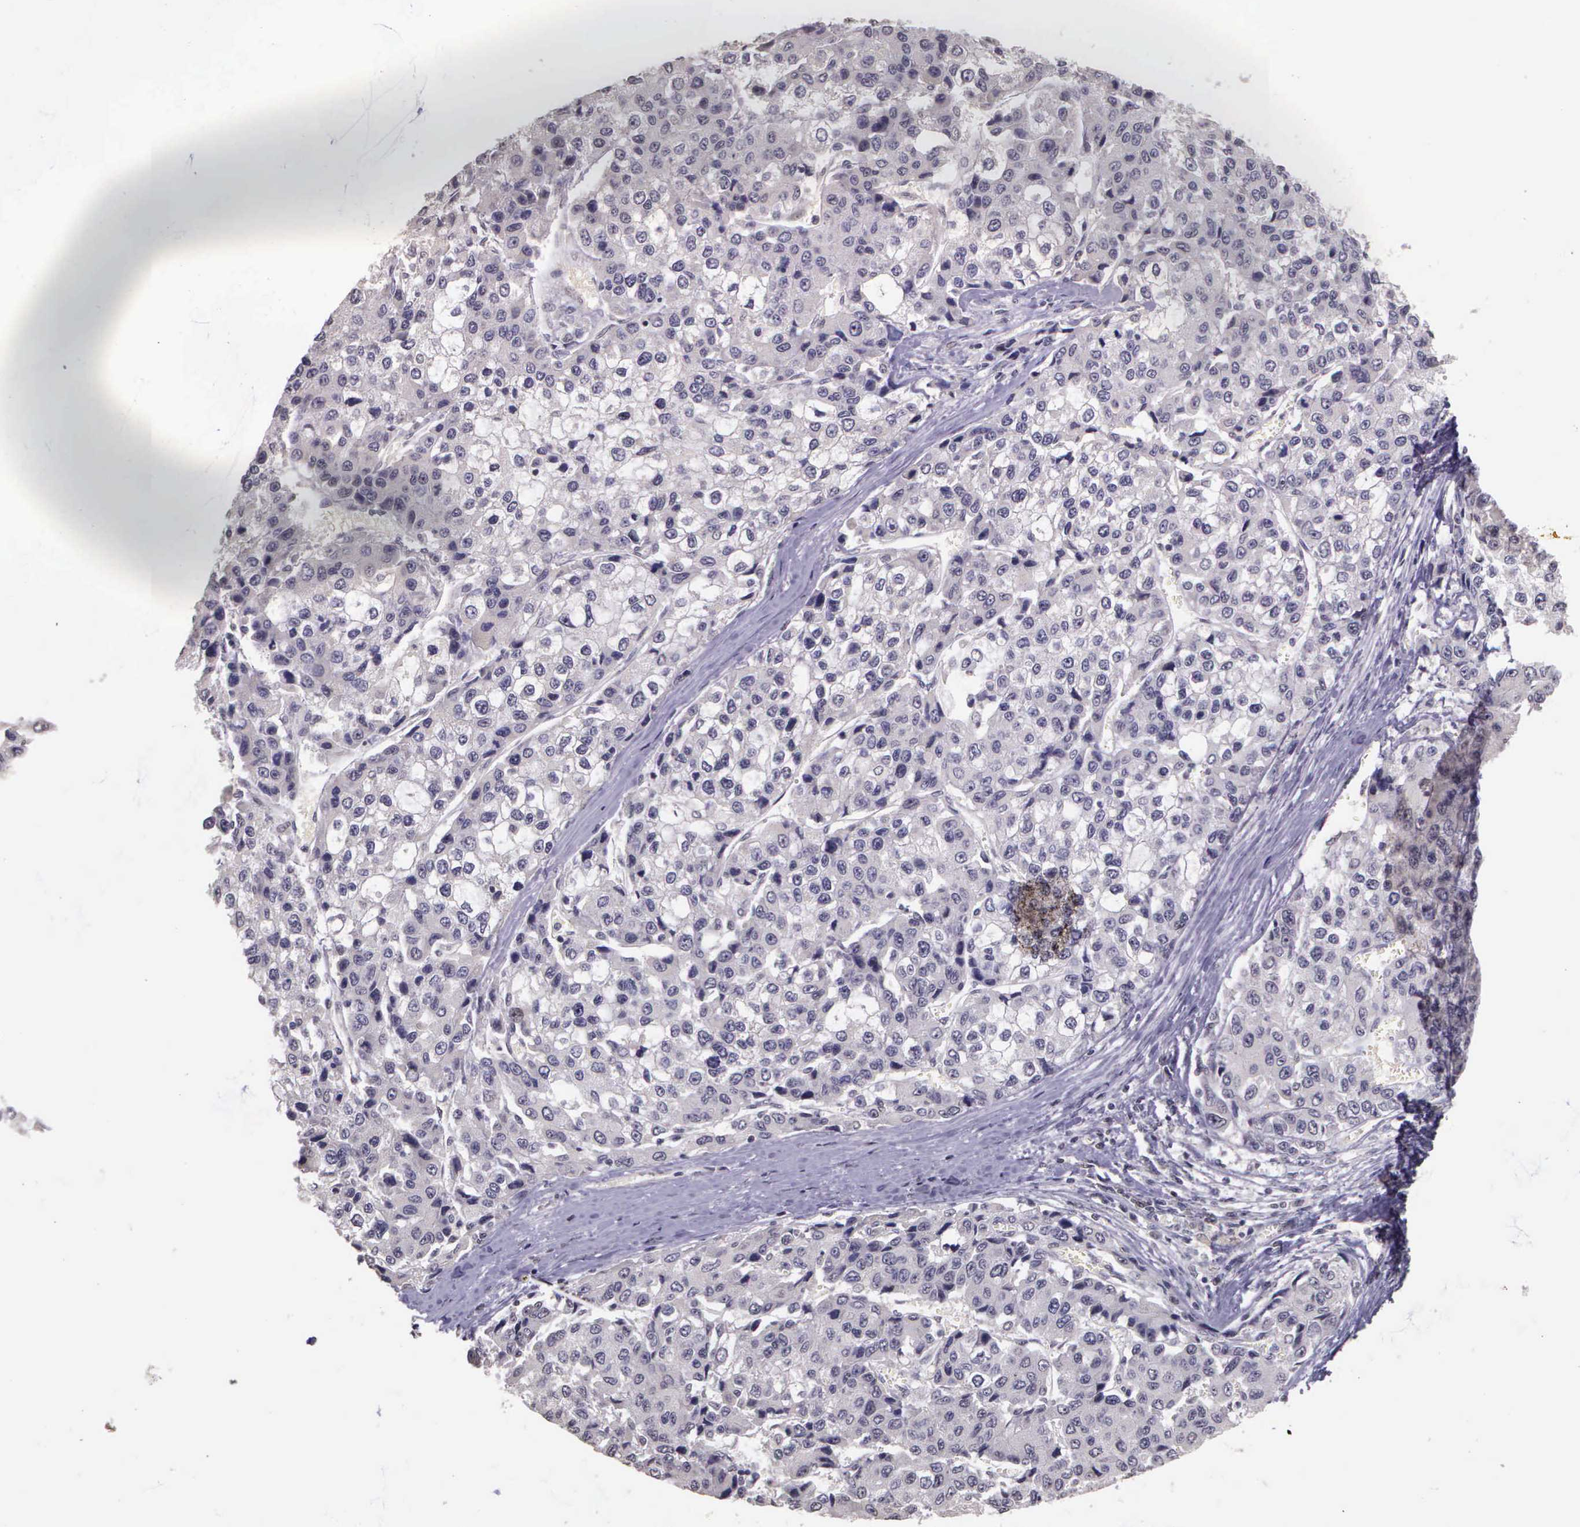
{"staining": {"intensity": "negative", "quantity": "none", "location": "none"}, "tissue": "liver cancer", "cell_type": "Tumor cells", "image_type": "cancer", "snomed": [{"axis": "morphology", "description": "Carcinoma, Hepatocellular, NOS"}, {"axis": "topography", "description": "Liver"}], "caption": "Immunohistochemistry of human liver cancer (hepatocellular carcinoma) exhibits no positivity in tumor cells.", "gene": "ARMCX5", "patient": {"sex": "female", "age": 66}}